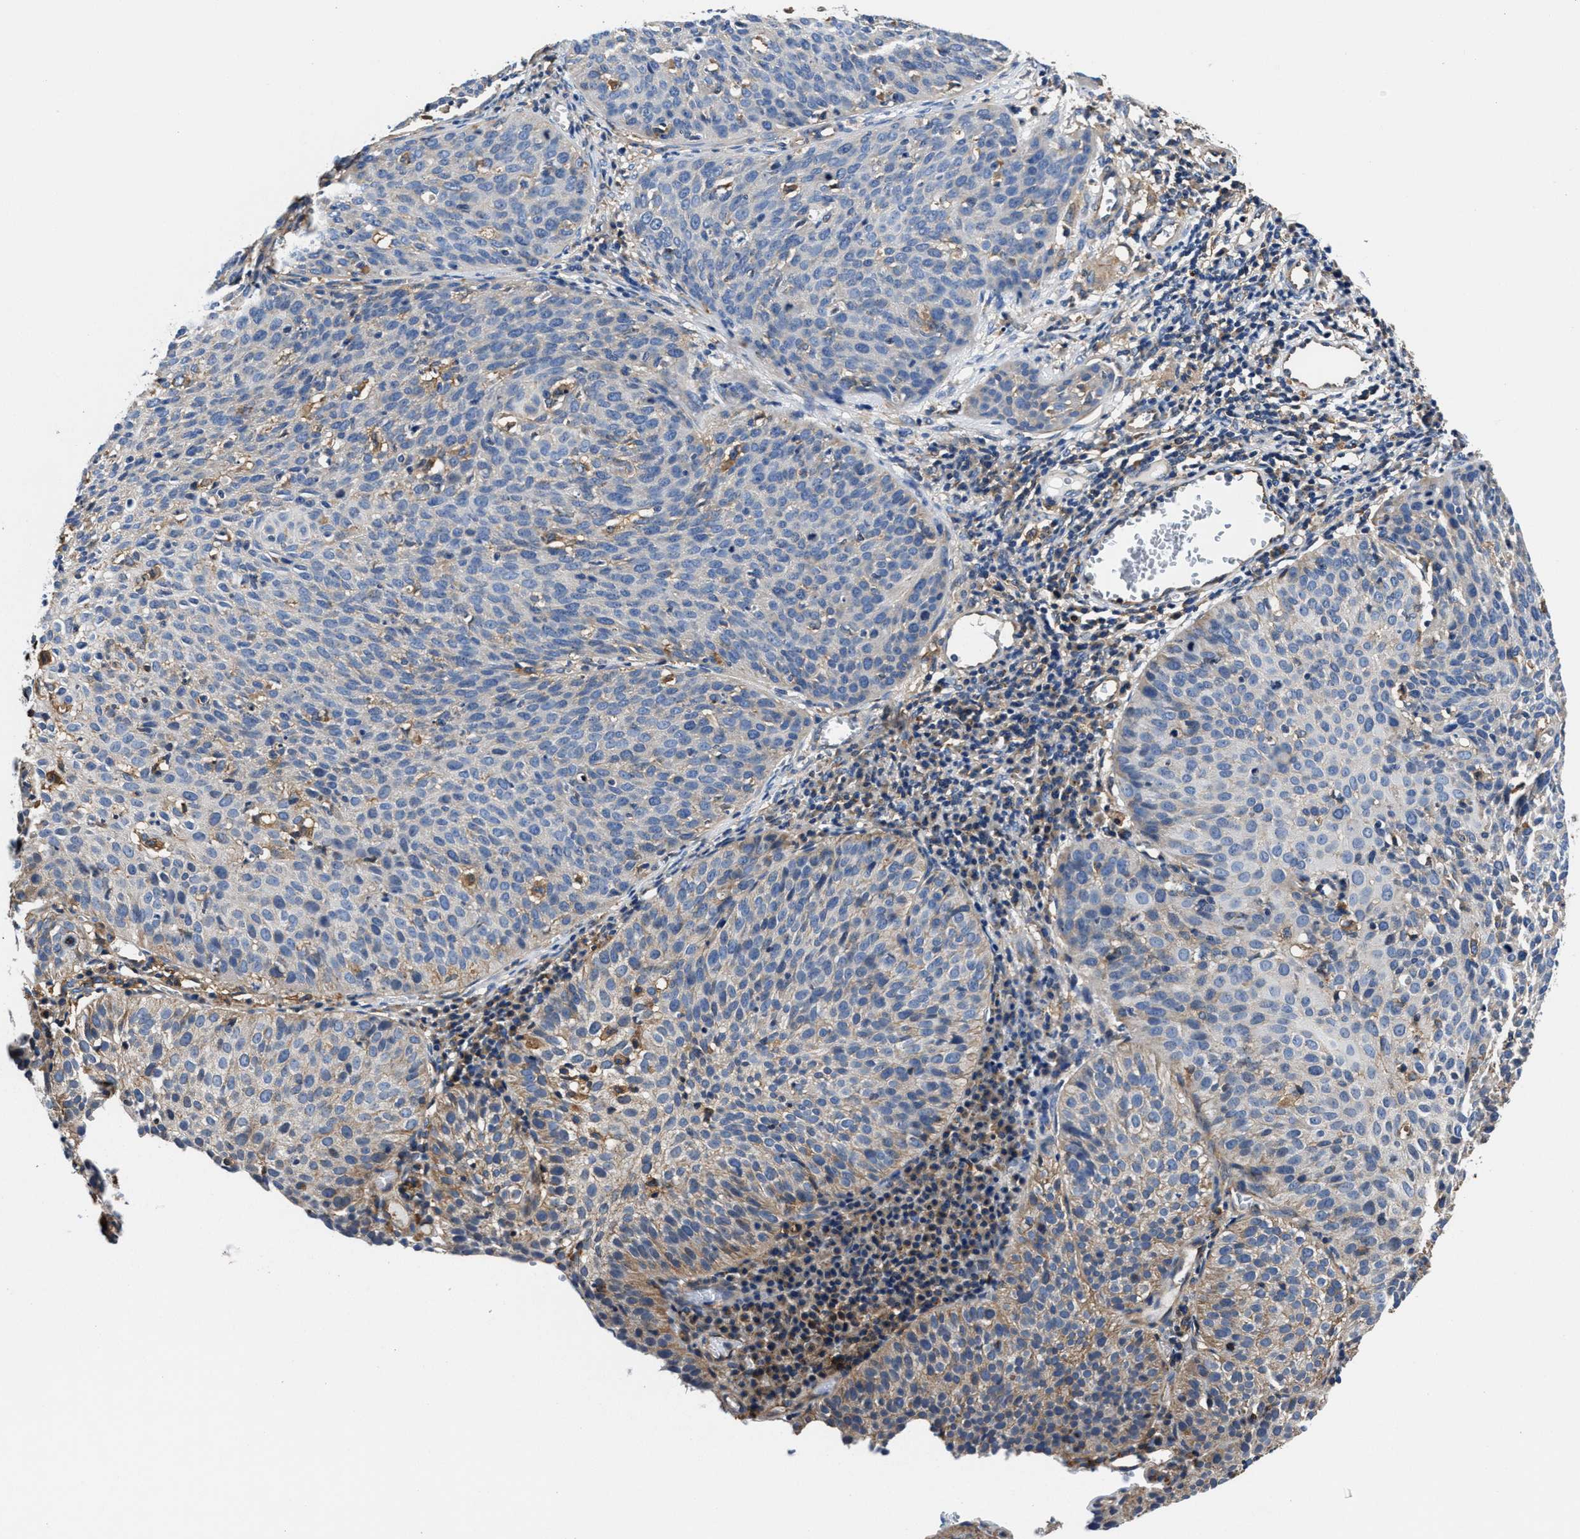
{"staining": {"intensity": "negative", "quantity": "none", "location": "none"}, "tissue": "cervical cancer", "cell_type": "Tumor cells", "image_type": "cancer", "snomed": [{"axis": "morphology", "description": "Squamous cell carcinoma, NOS"}, {"axis": "topography", "description": "Cervix"}], "caption": "Immunohistochemistry (IHC) micrograph of neoplastic tissue: human cervical cancer stained with DAB (3,3'-diaminobenzidine) reveals no significant protein positivity in tumor cells.", "gene": "PPP1R9B", "patient": {"sex": "female", "age": 38}}